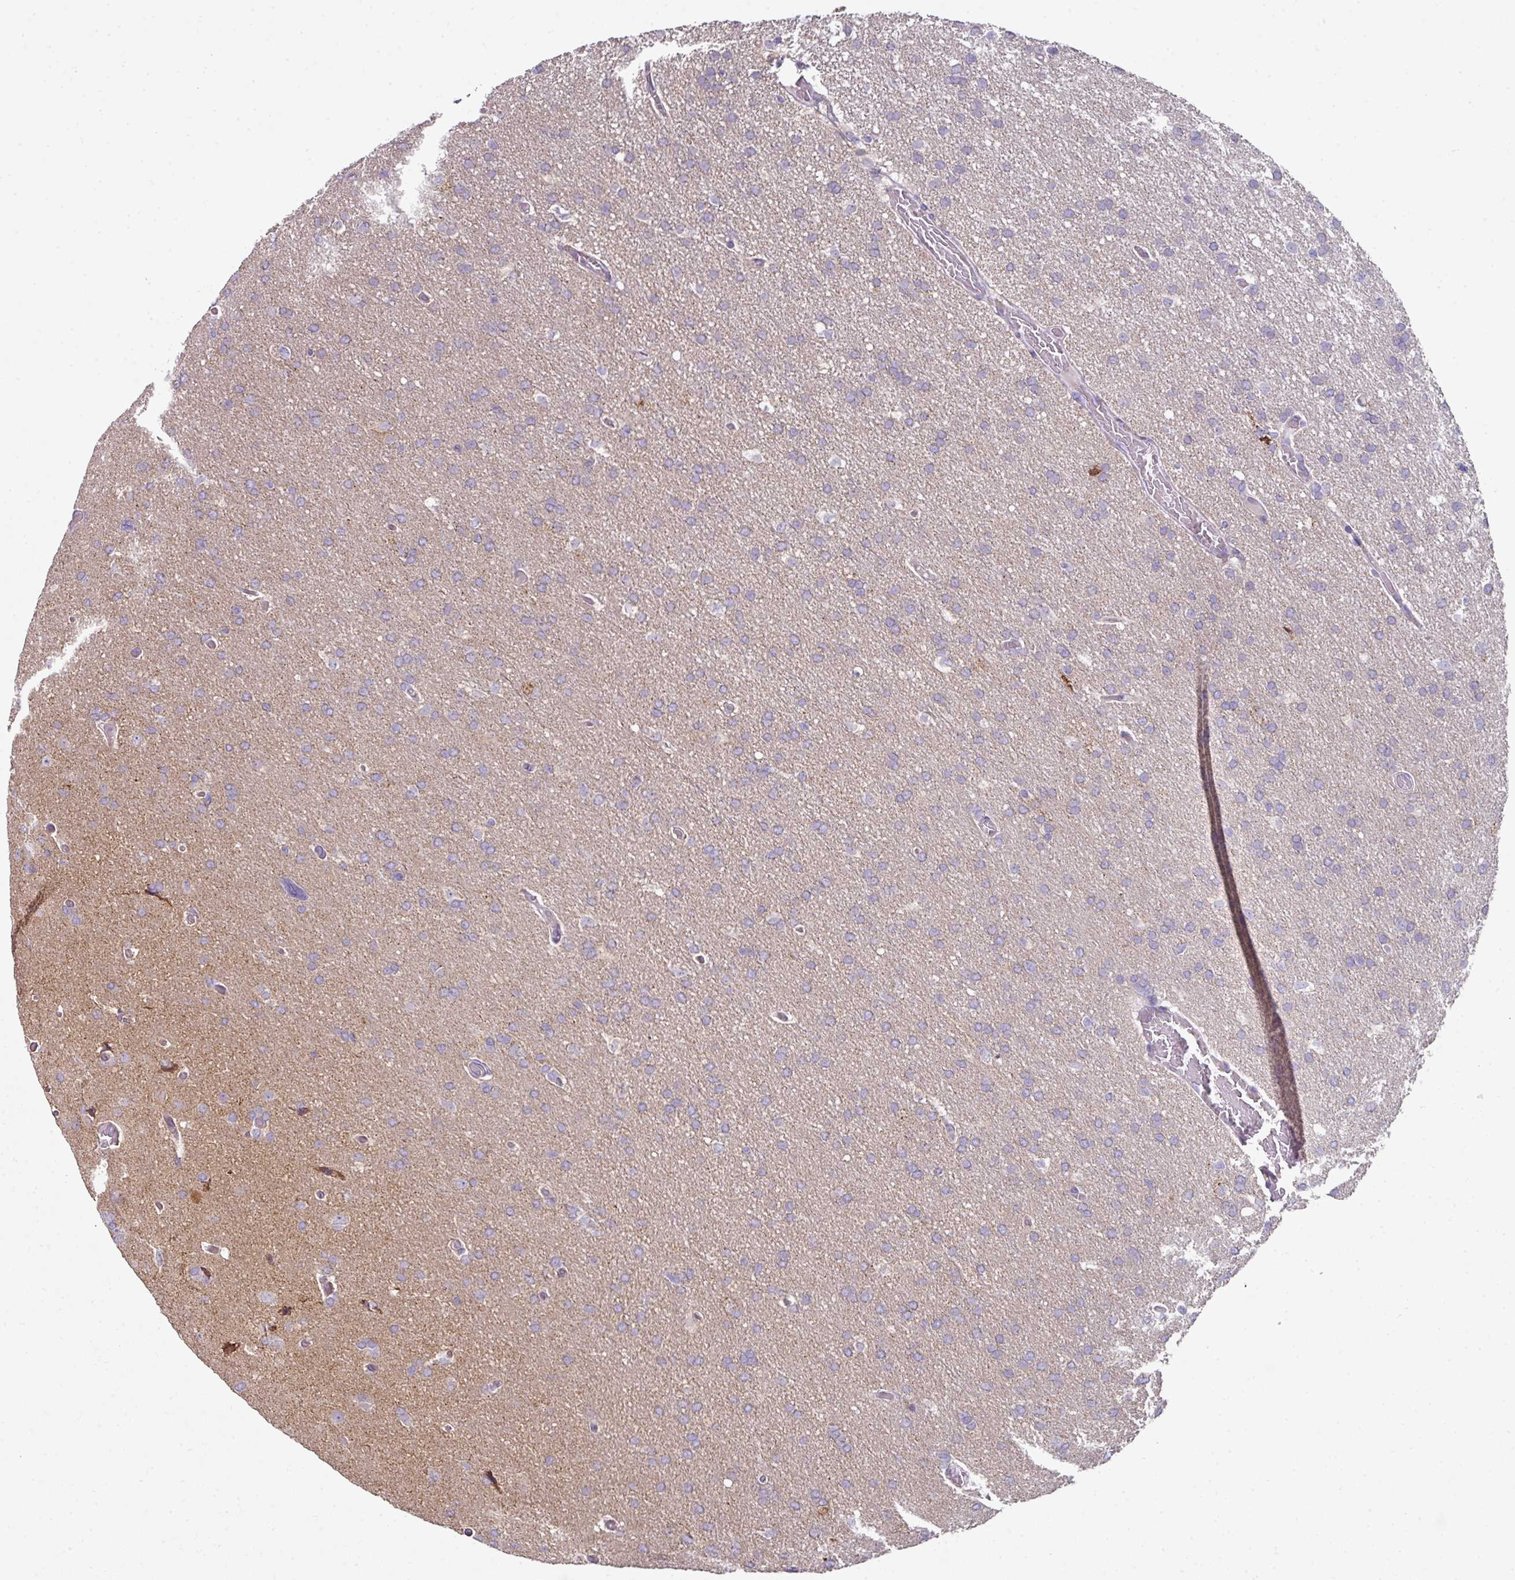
{"staining": {"intensity": "negative", "quantity": "none", "location": "none"}, "tissue": "glioma", "cell_type": "Tumor cells", "image_type": "cancer", "snomed": [{"axis": "morphology", "description": "Glioma, malignant, High grade"}, {"axis": "topography", "description": "Cerebral cortex"}], "caption": "A high-resolution image shows IHC staining of malignant glioma (high-grade), which reveals no significant staining in tumor cells.", "gene": "ANKRD18A", "patient": {"sex": "female", "age": 36}}